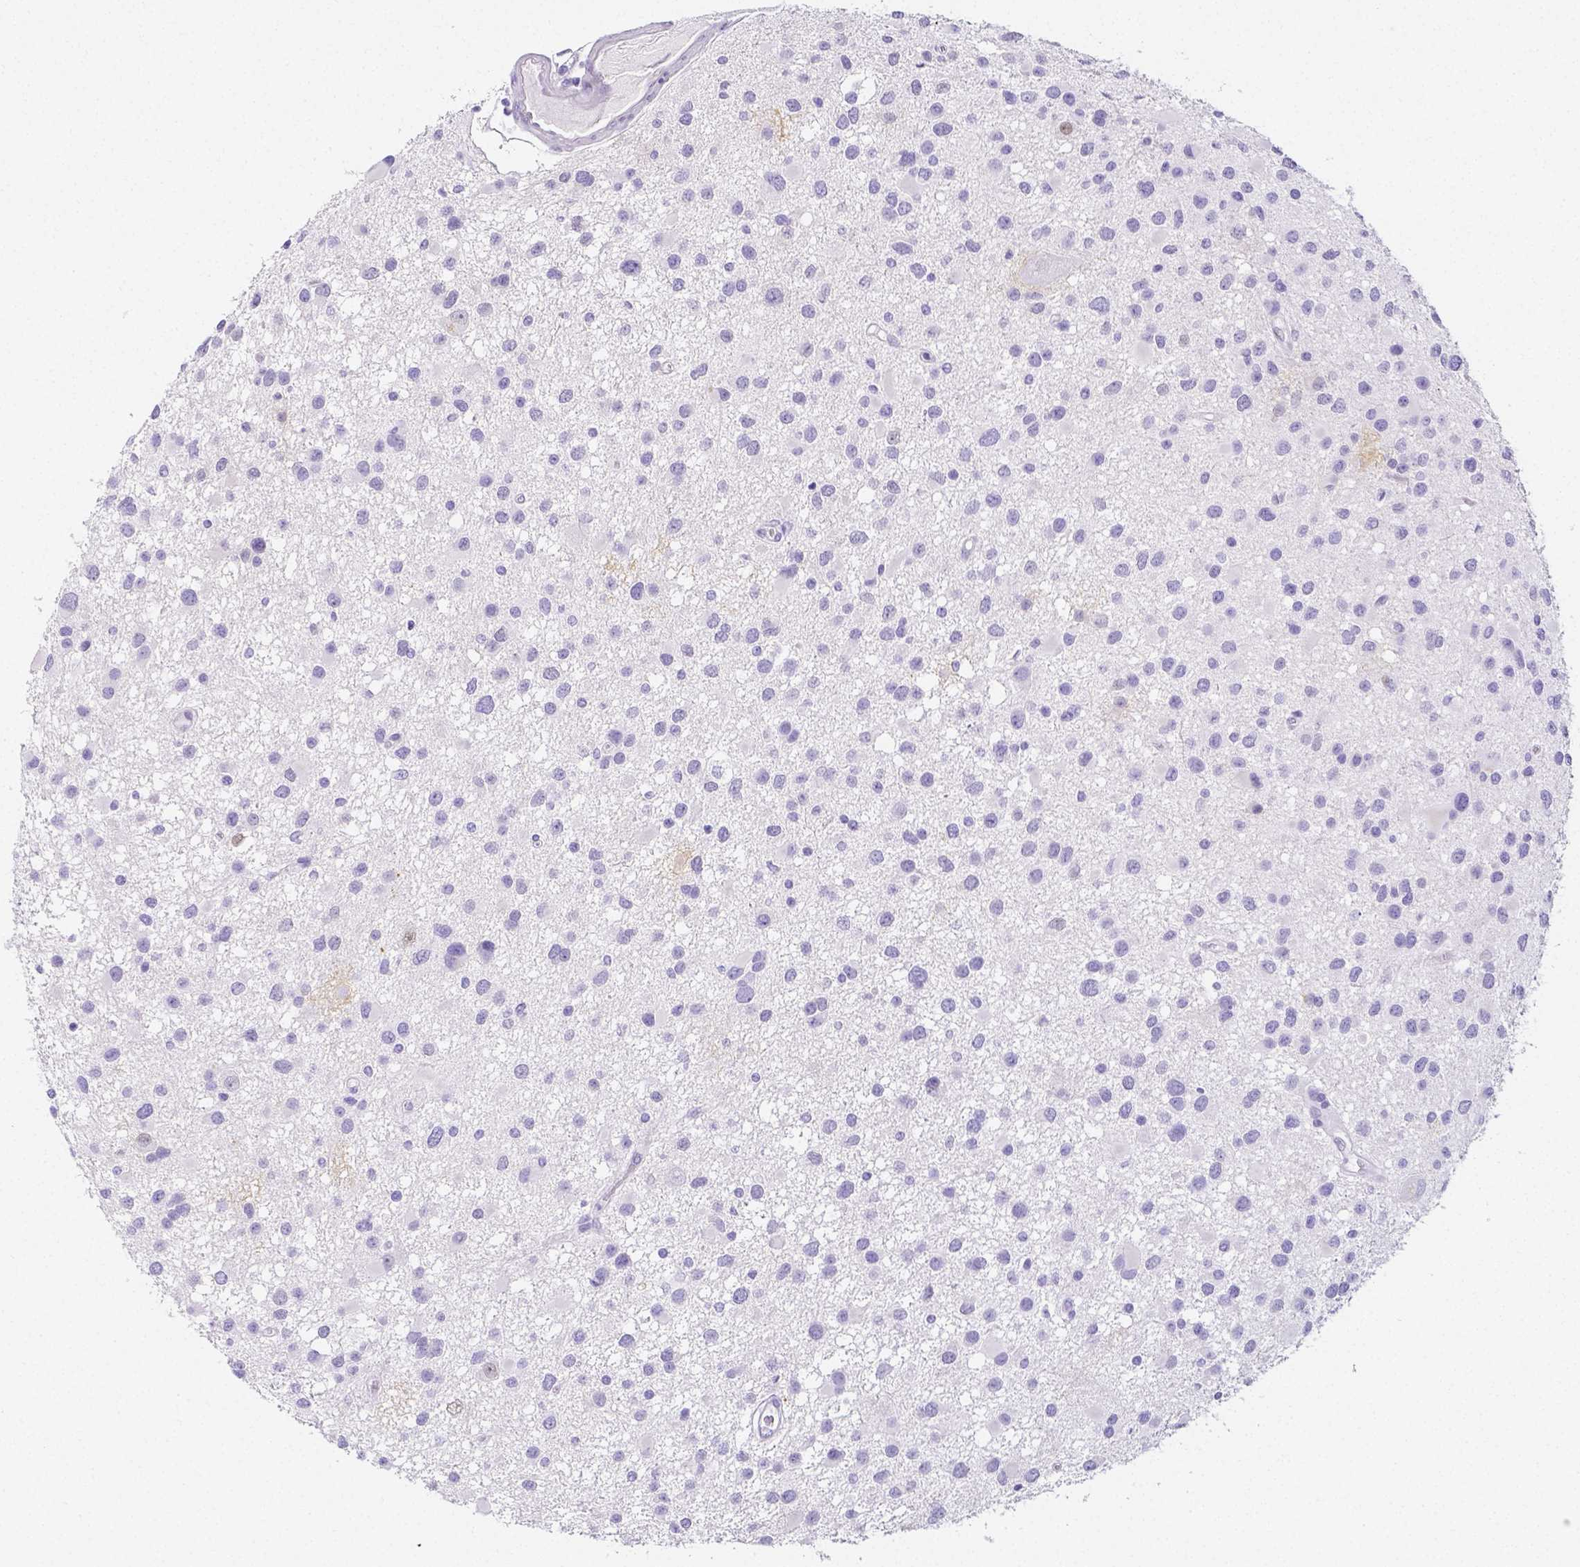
{"staining": {"intensity": "negative", "quantity": "none", "location": "none"}, "tissue": "glioma", "cell_type": "Tumor cells", "image_type": "cancer", "snomed": [{"axis": "morphology", "description": "Glioma, malignant, Low grade"}, {"axis": "topography", "description": "Brain"}], "caption": "Immunohistochemistry of human glioma demonstrates no positivity in tumor cells.", "gene": "ARHGAP36", "patient": {"sex": "female", "age": 32}}